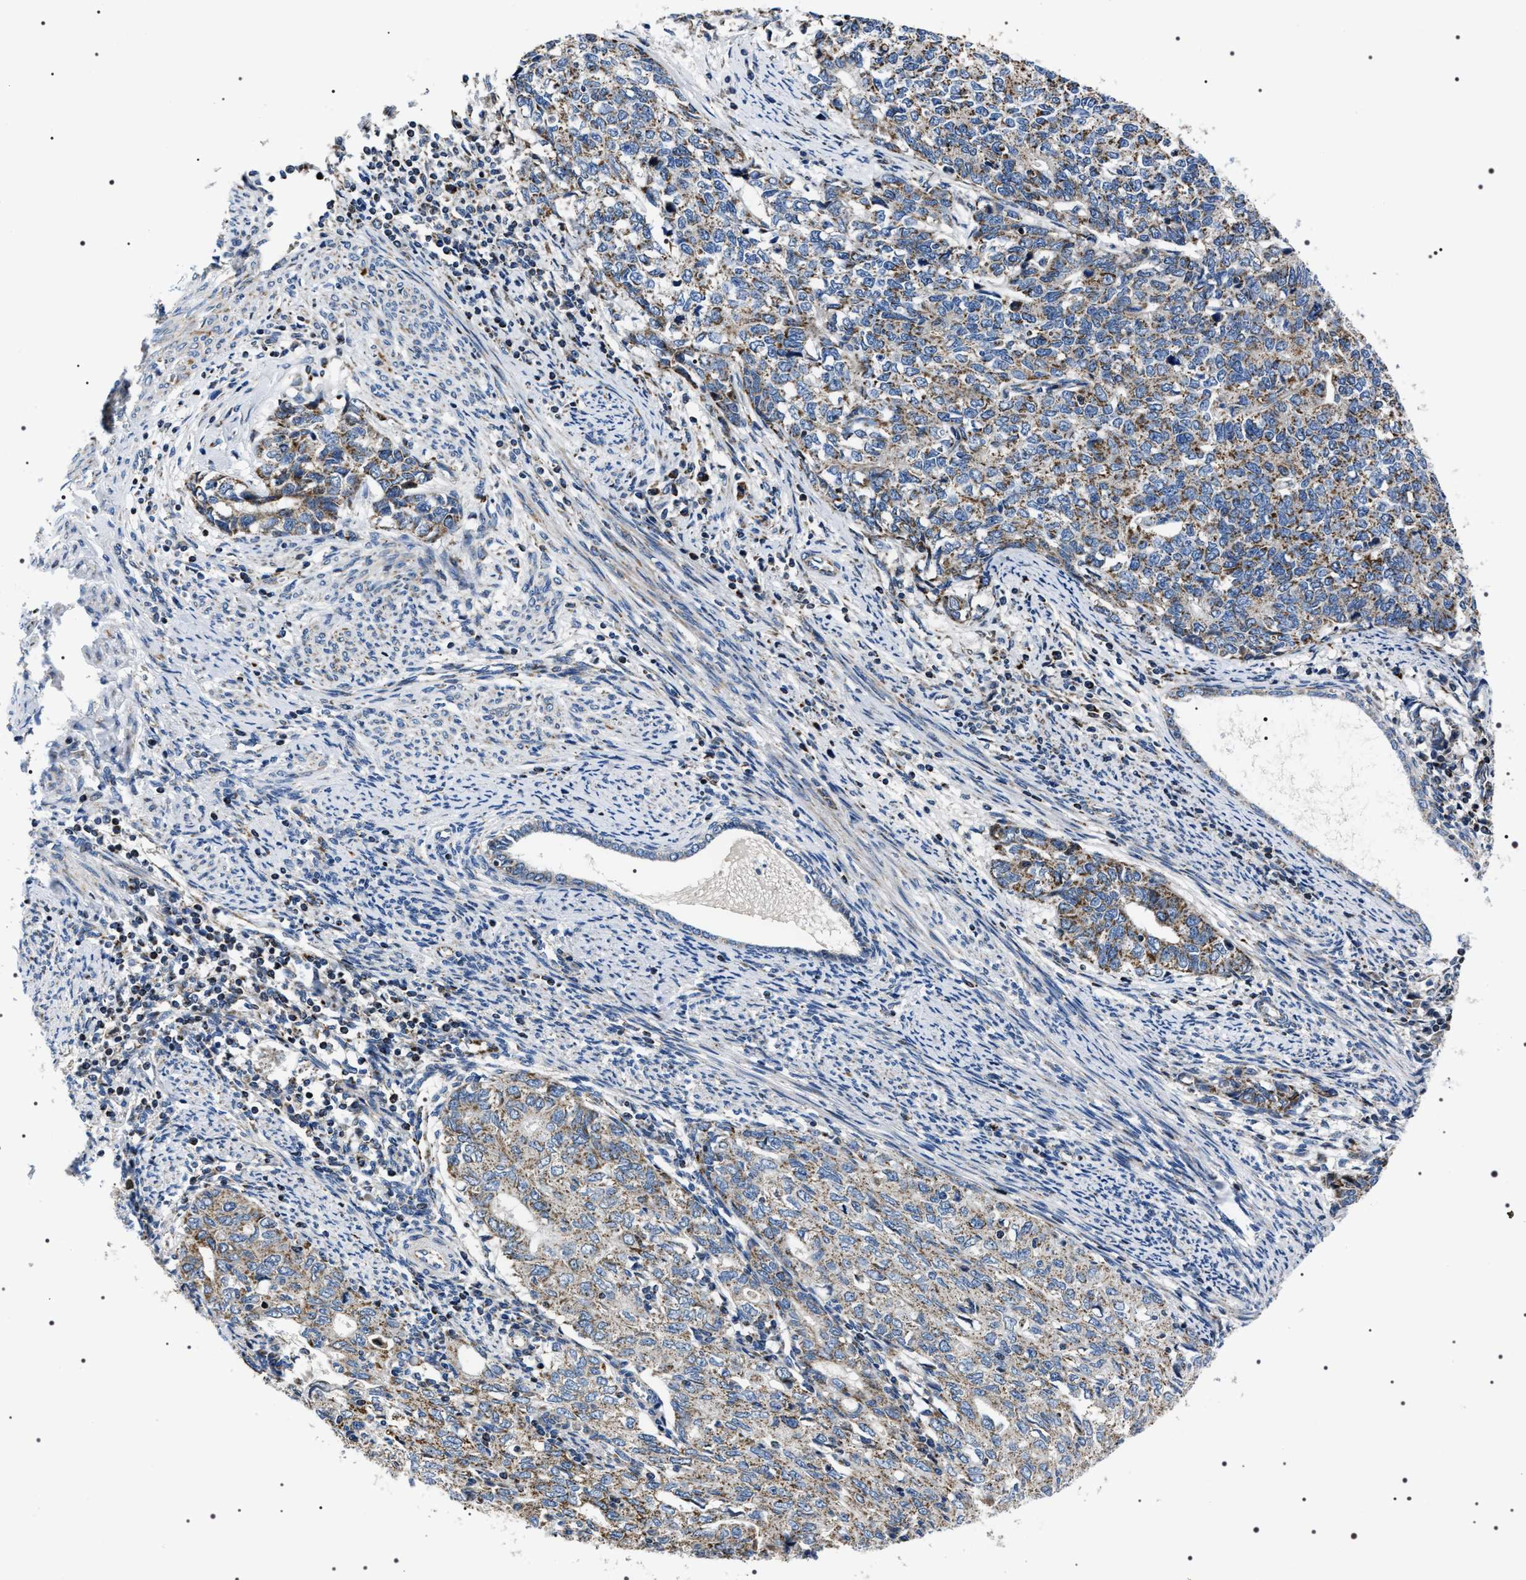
{"staining": {"intensity": "weak", "quantity": ">75%", "location": "cytoplasmic/membranous"}, "tissue": "cervical cancer", "cell_type": "Tumor cells", "image_type": "cancer", "snomed": [{"axis": "morphology", "description": "Squamous cell carcinoma, NOS"}, {"axis": "topography", "description": "Cervix"}], "caption": "Weak cytoplasmic/membranous staining for a protein is identified in approximately >75% of tumor cells of cervical cancer using immunohistochemistry (IHC).", "gene": "NTMT1", "patient": {"sex": "female", "age": 63}}